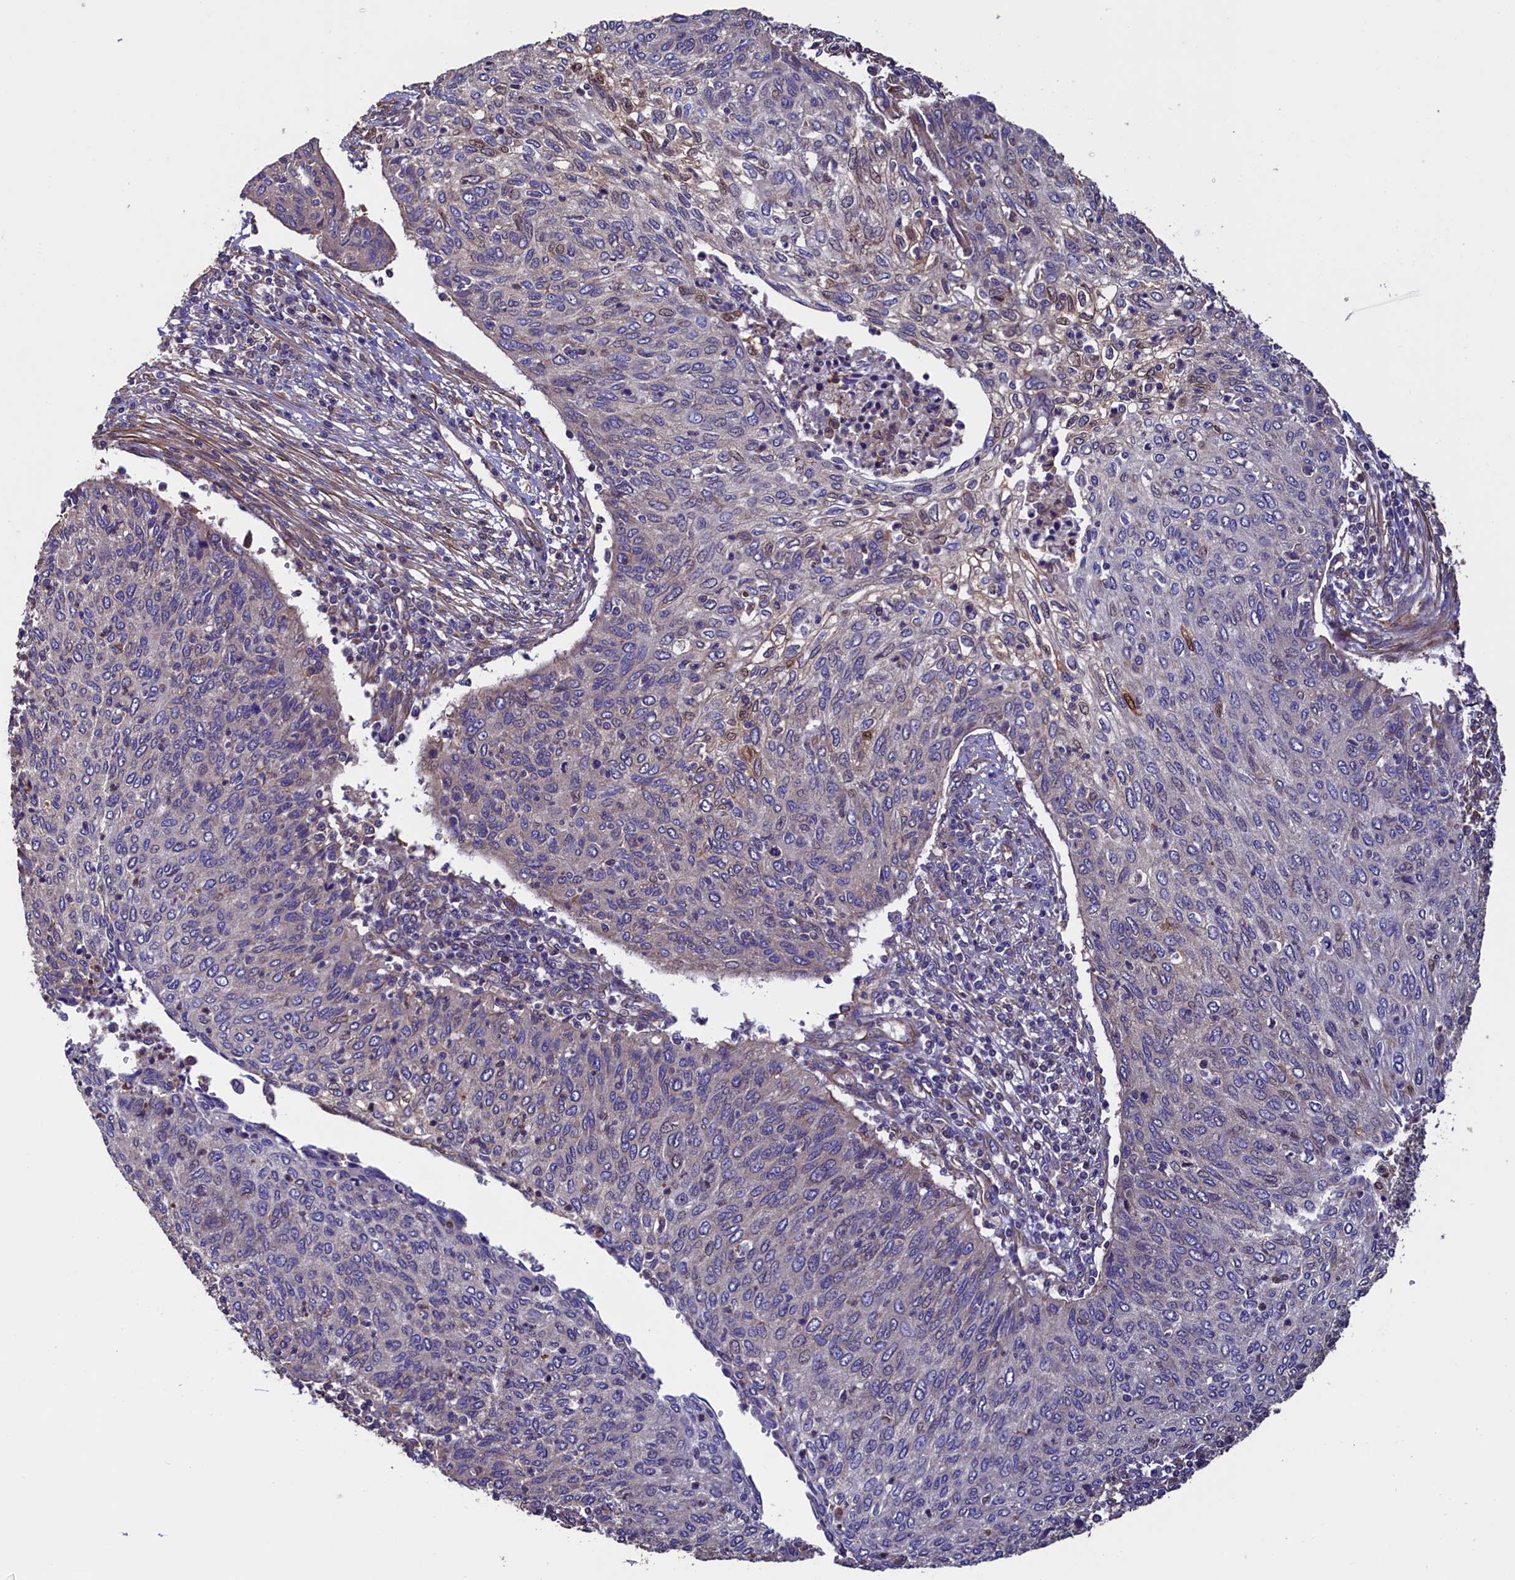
{"staining": {"intensity": "negative", "quantity": "none", "location": "none"}, "tissue": "cervical cancer", "cell_type": "Tumor cells", "image_type": "cancer", "snomed": [{"axis": "morphology", "description": "Squamous cell carcinoma, NOS"}, {"axis": "topography", "description": "Cervix"}], "caption": "Tumor cells are negative for brown protein staining in squamous cell carcinoma (cervical).", "gene": "ATXN2L", "patient": {"sex": "female", "age": 38}}